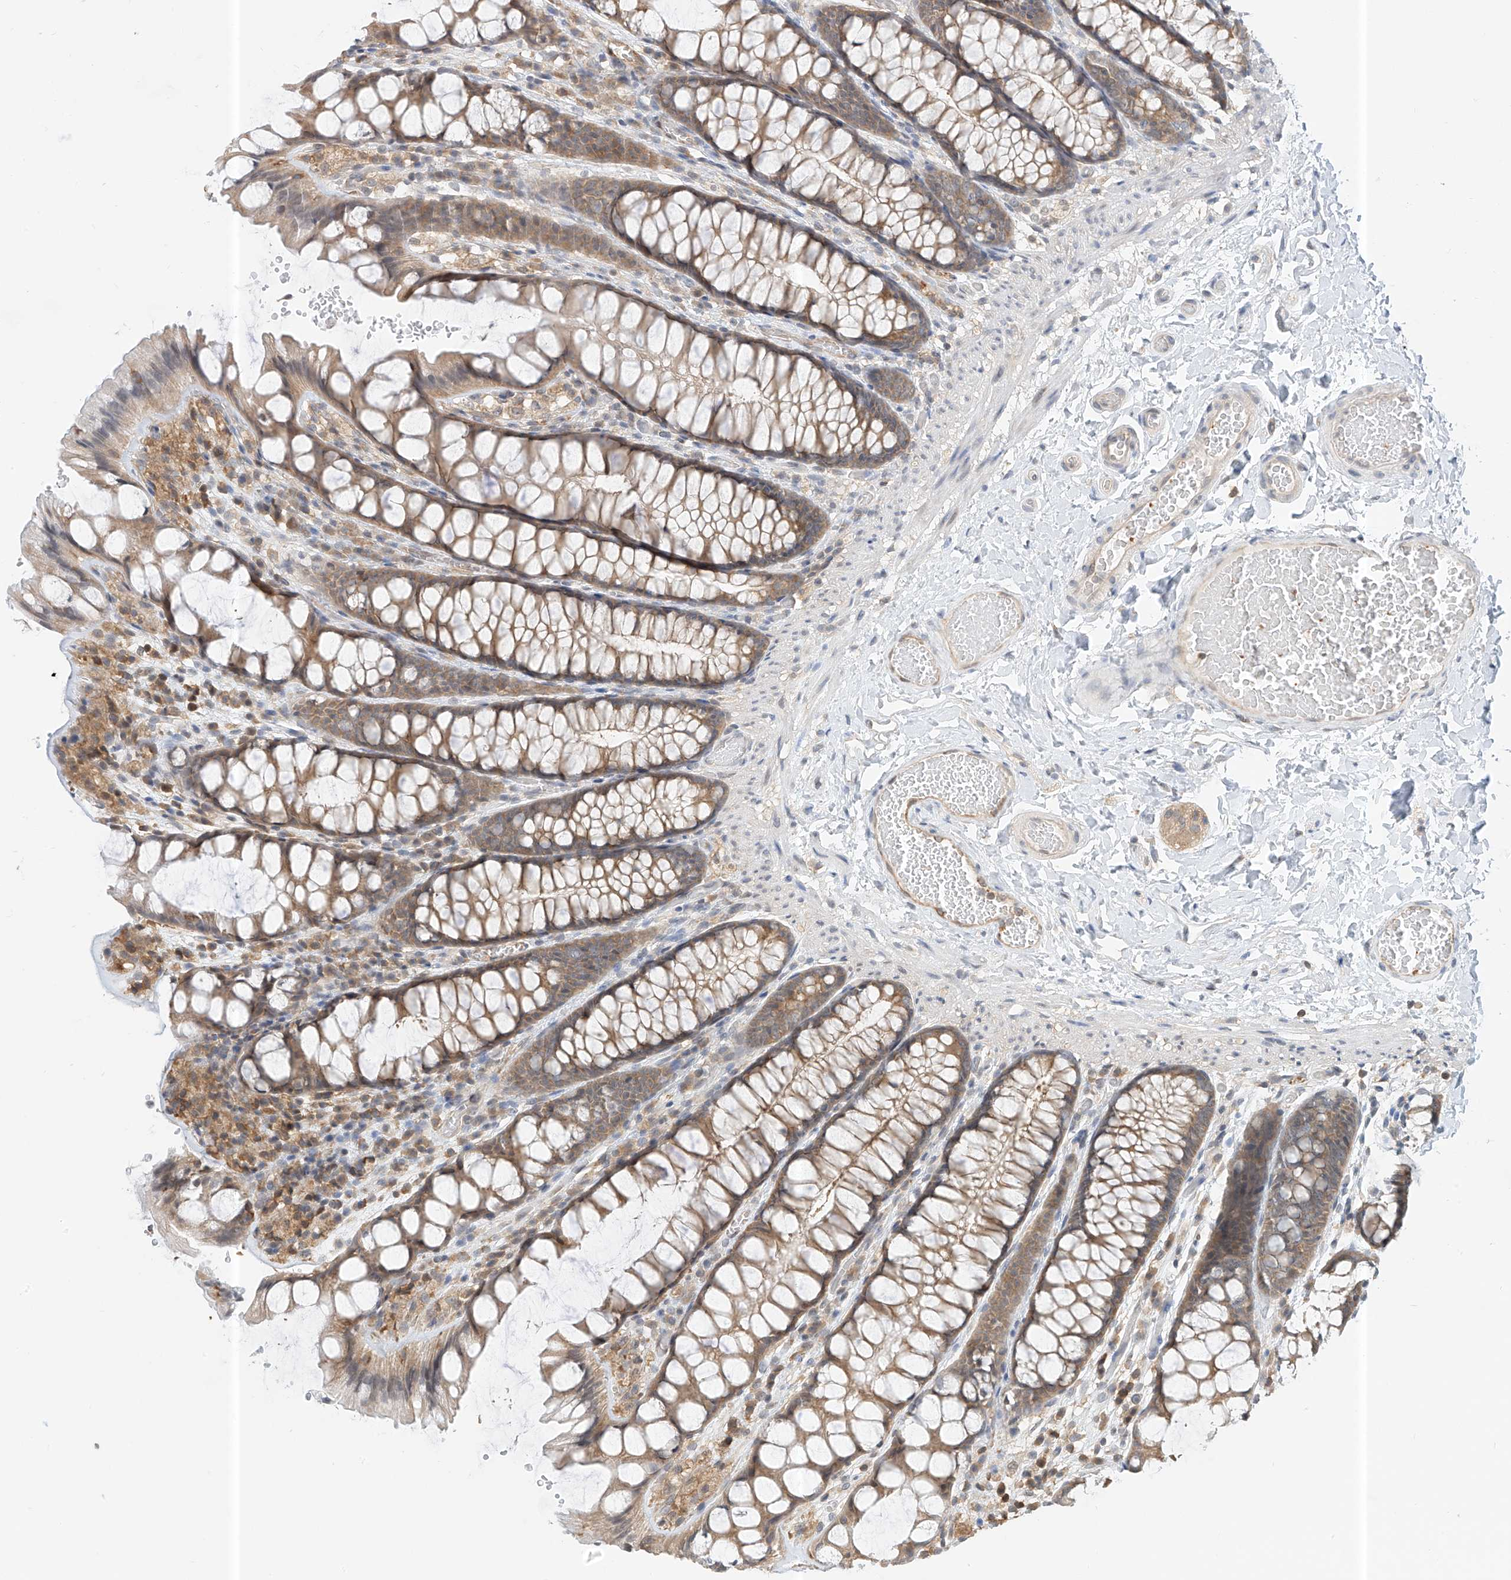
{"staining": {"intensity": "weak", "quantity": ">75%", "location": "cytoplasmic/membranous"}, "tissue": "colon", "cell_type": "Endothelial cells", "image_type": "normal", "snomed": [{"axis": "morphology", "description": "Normal tissue, NOS"}, {"axis": "topography", "description": "Colon"}], "caption": "High-power microscopy captured an IHC micrograph of benign colon, revealing weak cytoplasmic/membranous positivity in approximately >75% of endothelial cells.", "gene": "PPA2", "patient": {"sex": "male", "age": 47}}